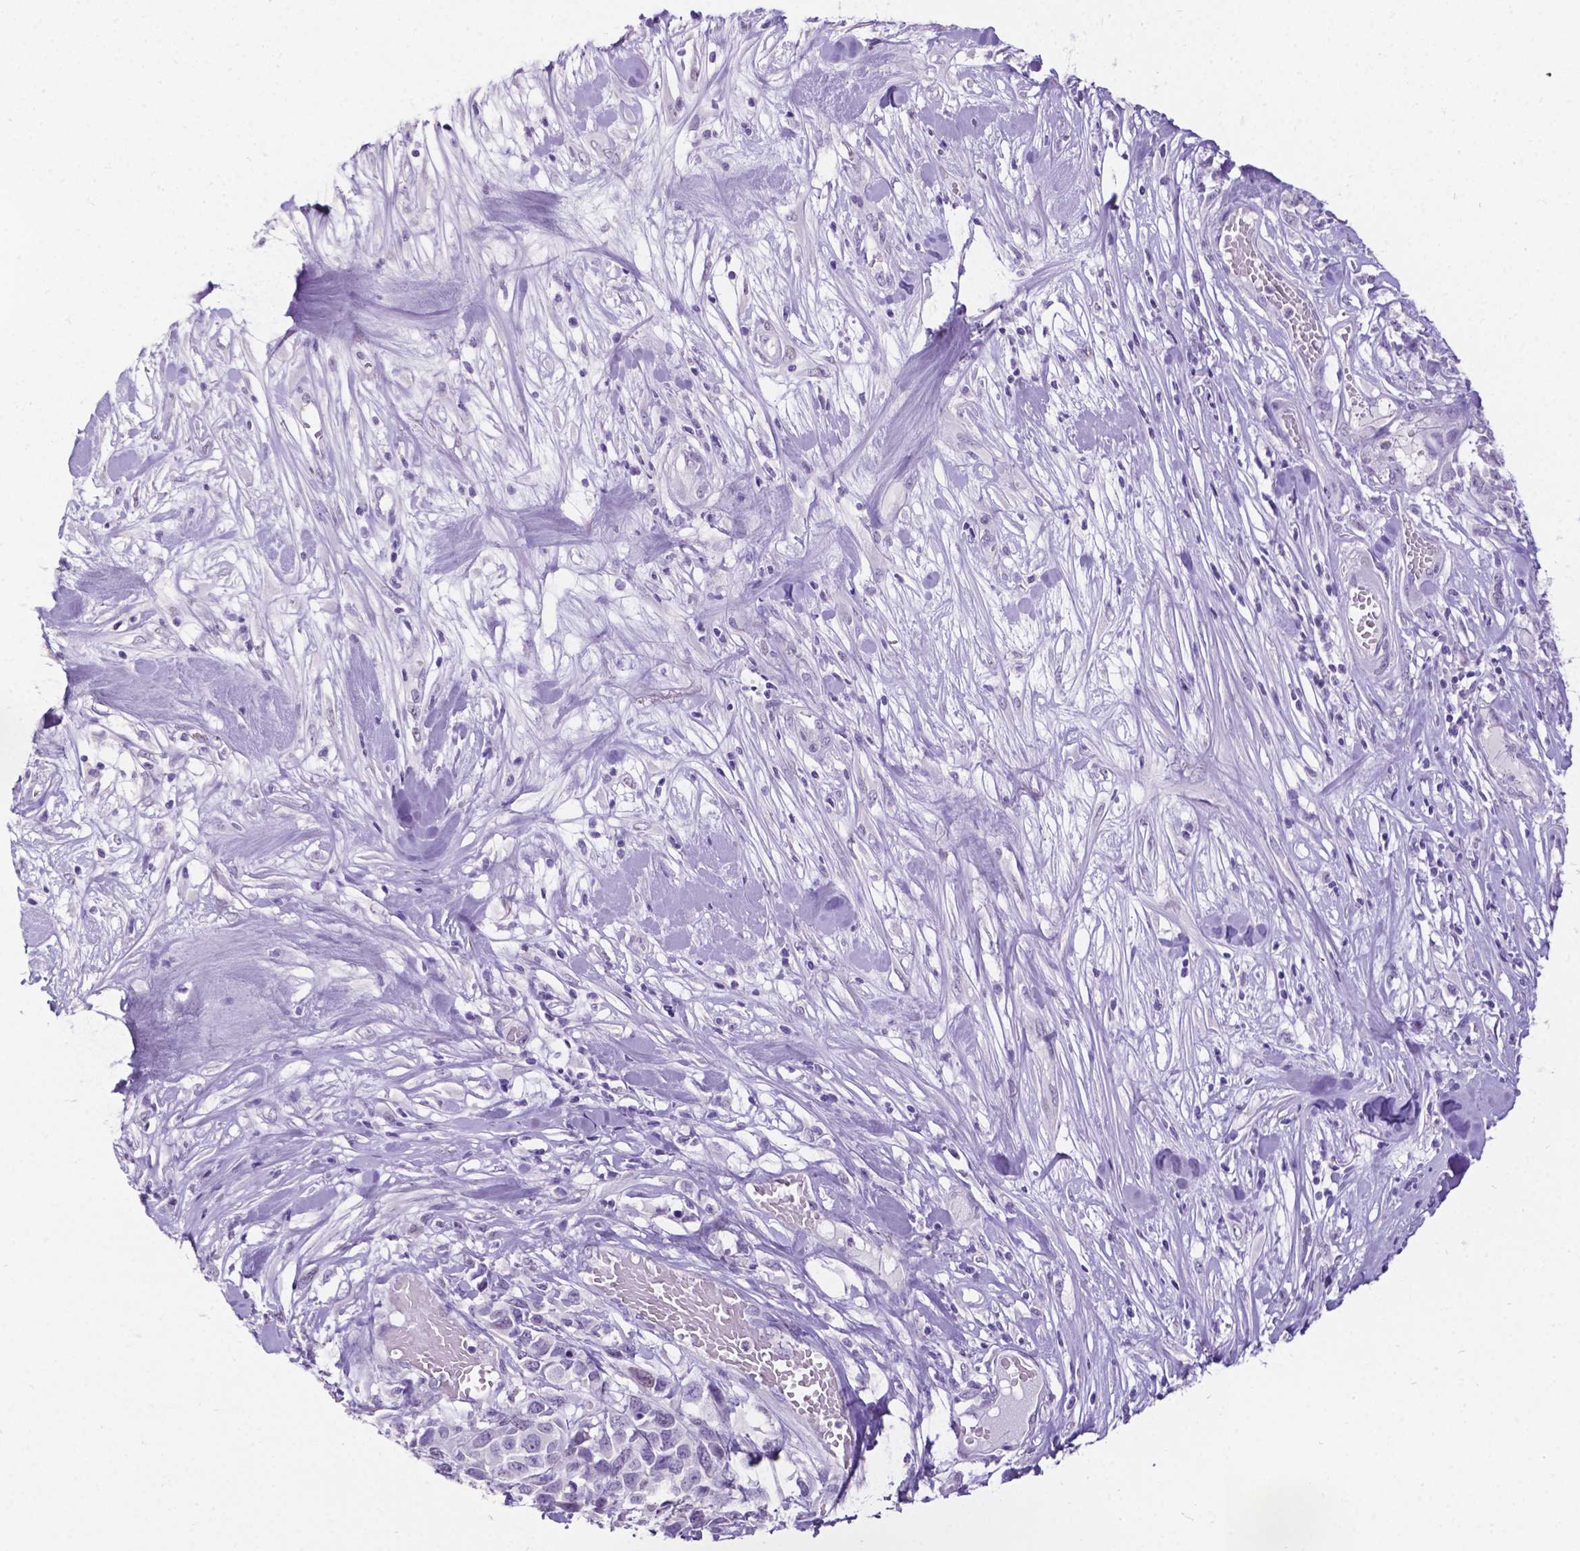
{"staining": {"intensity": "weak", "quantity": "<25%", "location": "nuclear"}, "tissue": "melanoma", "cell_type": "Tumor cells", "image_type": "cancer", "snomed": [{"axis": "morphology", "description": "Malignant melanoma, Metastatic site"}, {"axis": "topography", "description": "Skin"}], "caption": "Tumor cells show no significant protein positivity in malignant melanoma (metastatic site). (Stains: DAB (3,3'-diaminobenzidine) immunohistochemistry with hematoxylin counter stain, Microscopy: brightfield microscopy at high magnification).", "gene": "SATB2", "patient": {"sex": "male", "age": 84}}